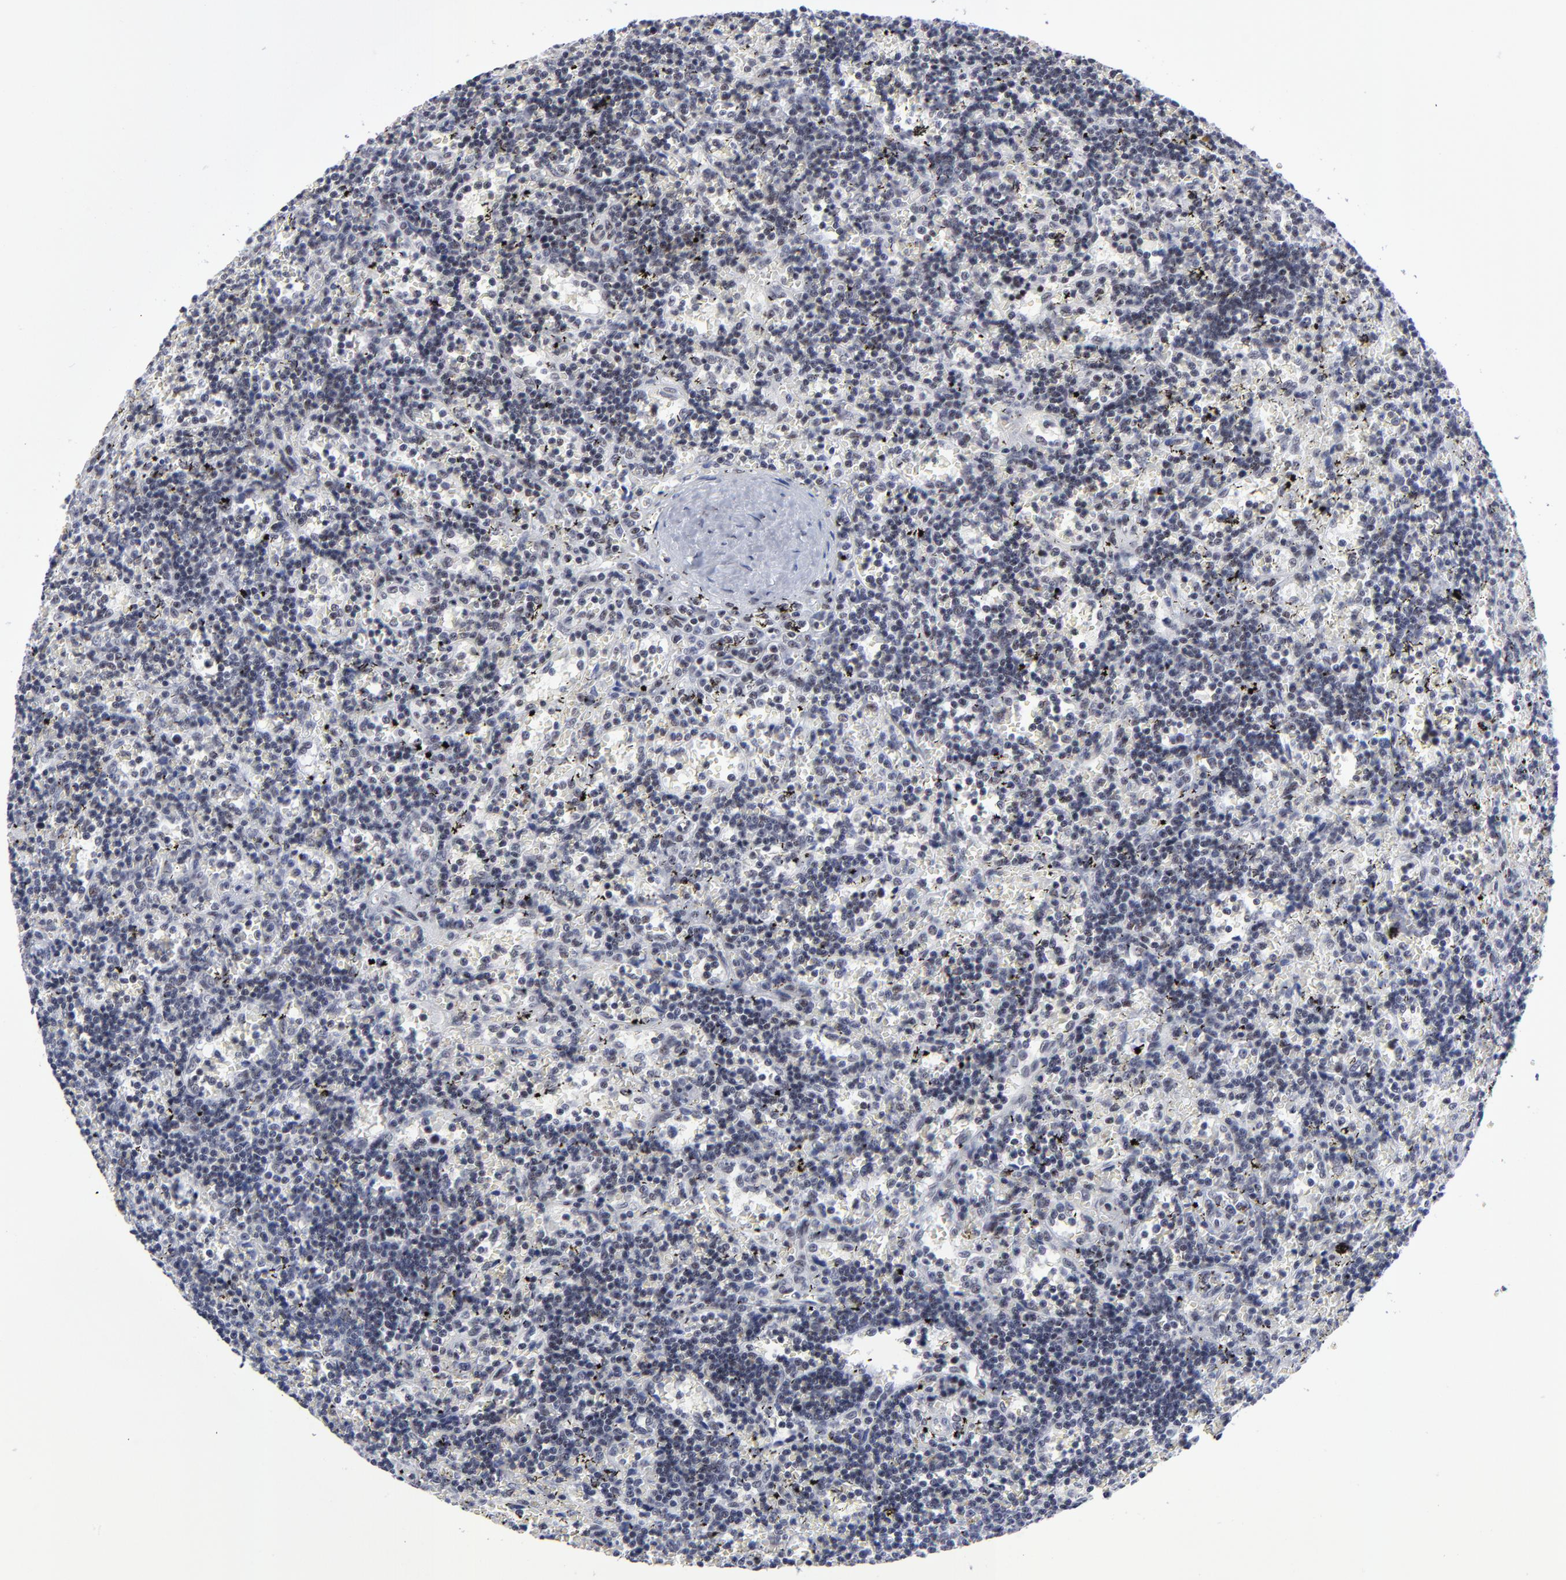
{"staining": {"intensity": "negative", "quantity": "none", "location": "none"}, "tissue": "lymphoma", "cell_type": "Tumor cells", "image_type": "cancer", "snomed": [{"axis": "morphology", "description": "Malignant lymphoma, non-Hodgkin's type, Low grade"}, {"axis": "topography", "description": "Spleen"}], "caption": "DAB (3,3'-diaminobenzidine) immunohistochemical staining of human malignant lymphoma, non-Hodgkin's type (low-grade) shows no significant staining in tumor cells. (Stains: DAB immunohistochemistry with hematoxylin counter stain, Microscopy: brightfield microscopy at high magnification).", "gene": "SP2", "patient": {"sex": "male", "age": 60}}